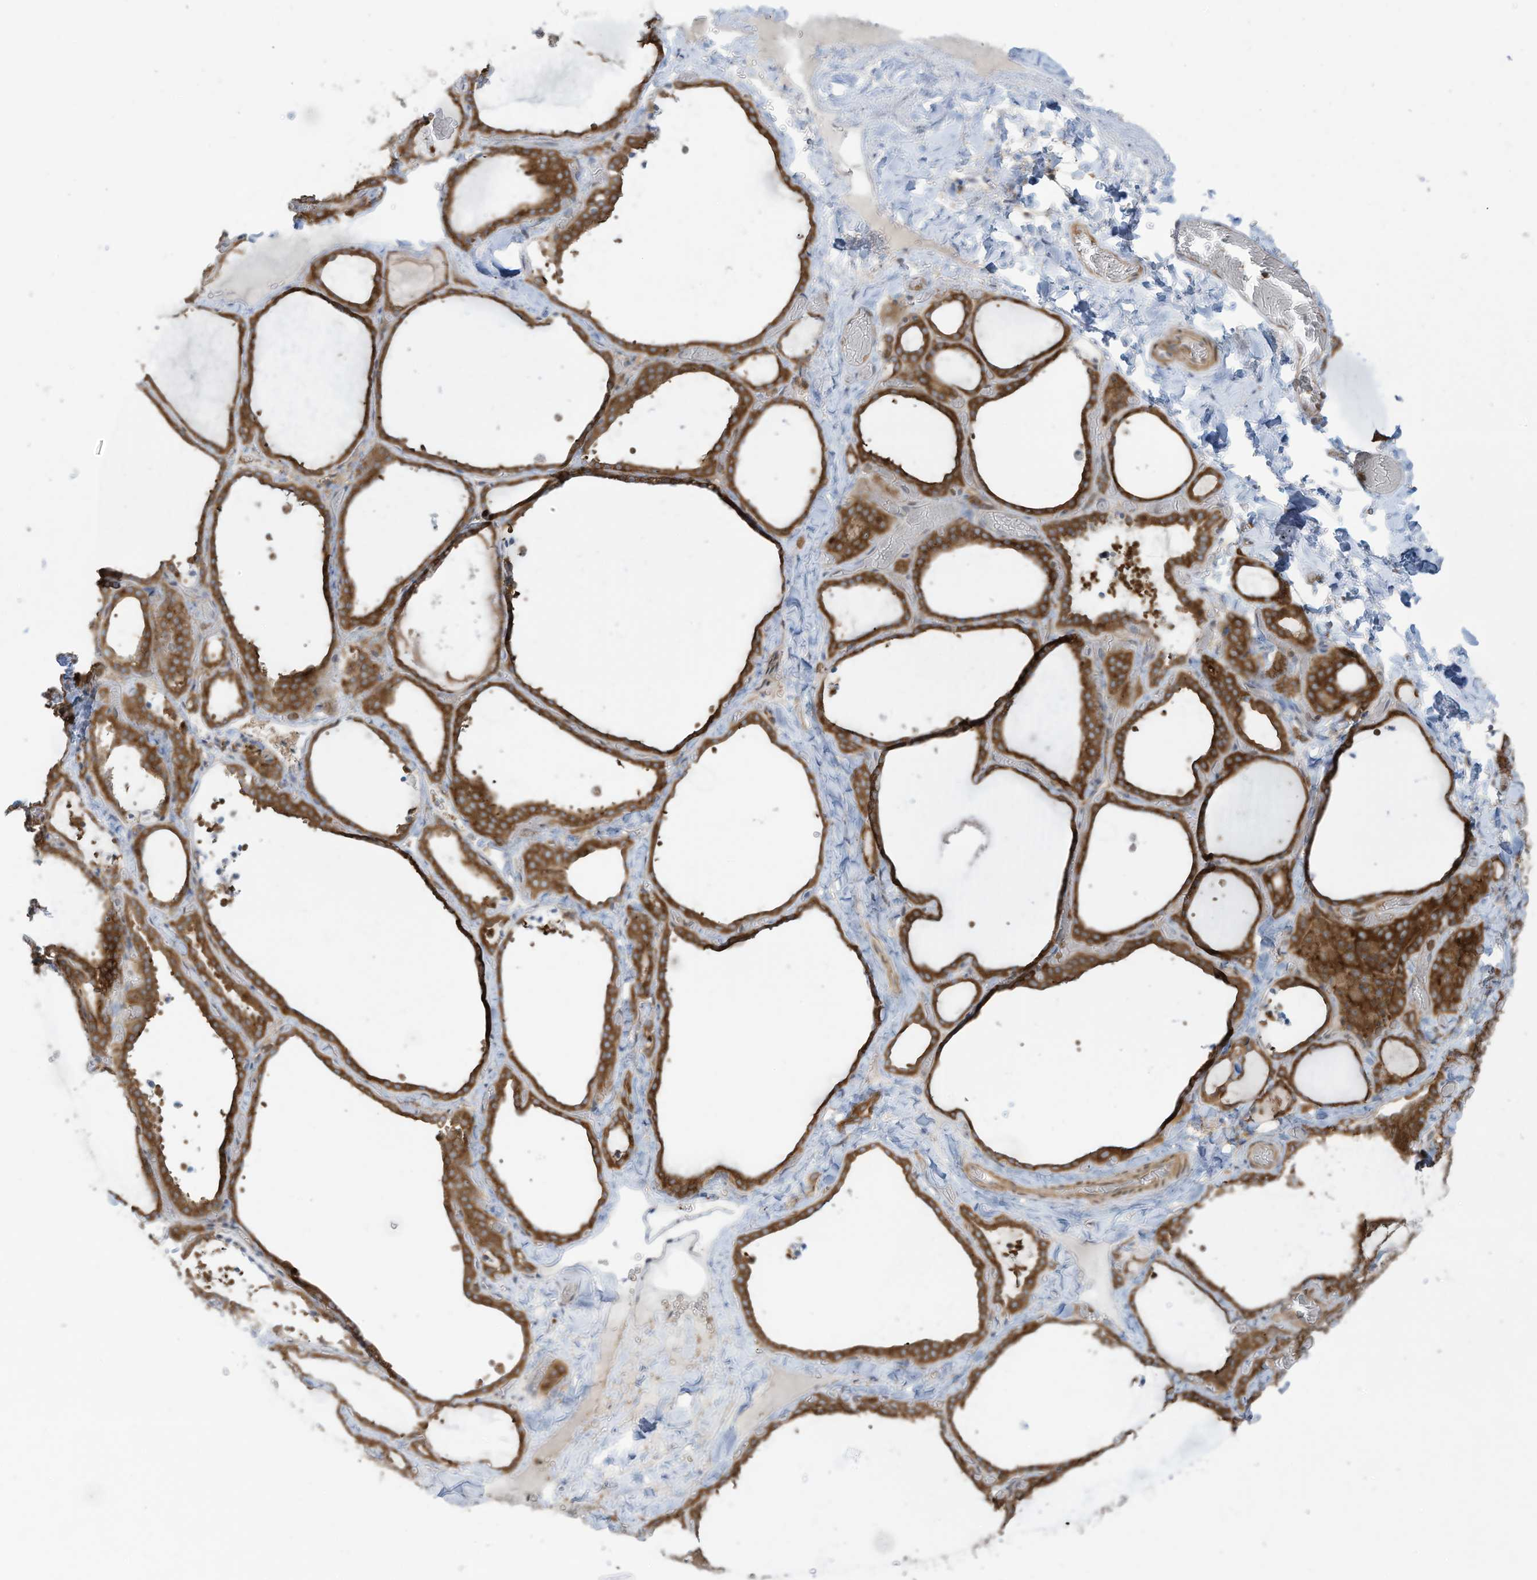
{"staining": {"intensity": "moderate", "quantity": ">75%", "location": "cytoplasmic/membranous"}, "tissue": "thyroid gland", "cell_type": "Glandular cells", "image_type": "normal", "snomed": [{"axis": "morphology", "description": "Normal tissue, NOS"}, {"axis": "topography", "description": "Thyroid gland"}], "caption": "Moderate cytoplasmic/membranous protein expression is seen in approximately >75% of glandular cells in thyroid gland.", "gene": "OLA1", "patient": {"sex": "female", "age": 22}}